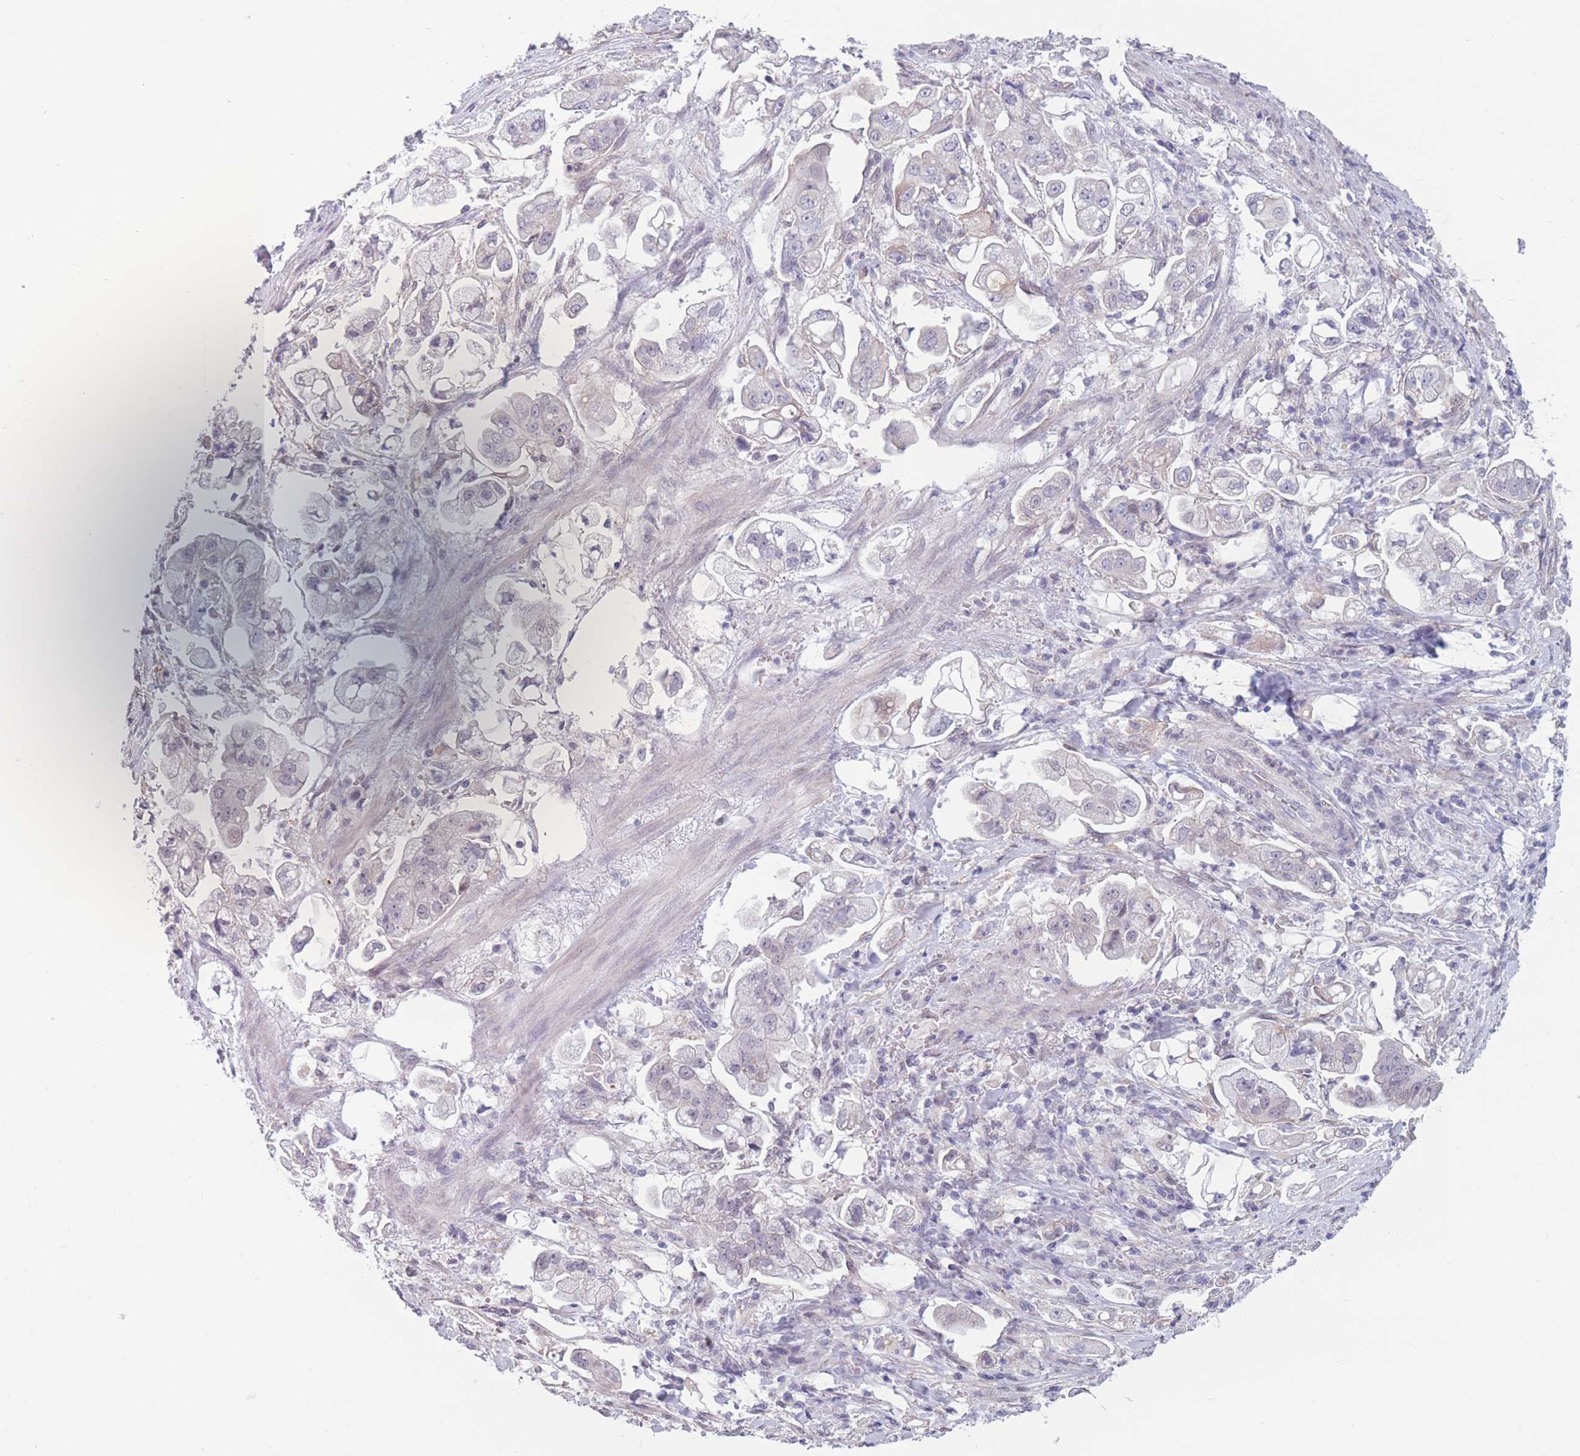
{"staining": {"intensity": "negative", "quantity": "none", "location": "none"}, "tissue": "stomach cancer", "cell_type": "Tumor cells", "image_type": "cancer", "snomed": [{"axis": "morphology", "description": "Adenocarcinoma, NOS"}, {"axis": "topography", "description": "Stomach"}], "caption": "Tumor cells are negative for protein expression in human adenocarcinoma (stomach). The staining was performed using DAB to visualize the protein expression in brown, while the nuclei were stained in blue with hematoxylin (Magnification: 20x).", "gene": "PODXL", "patient": {"sex": "male", "age": 62}}